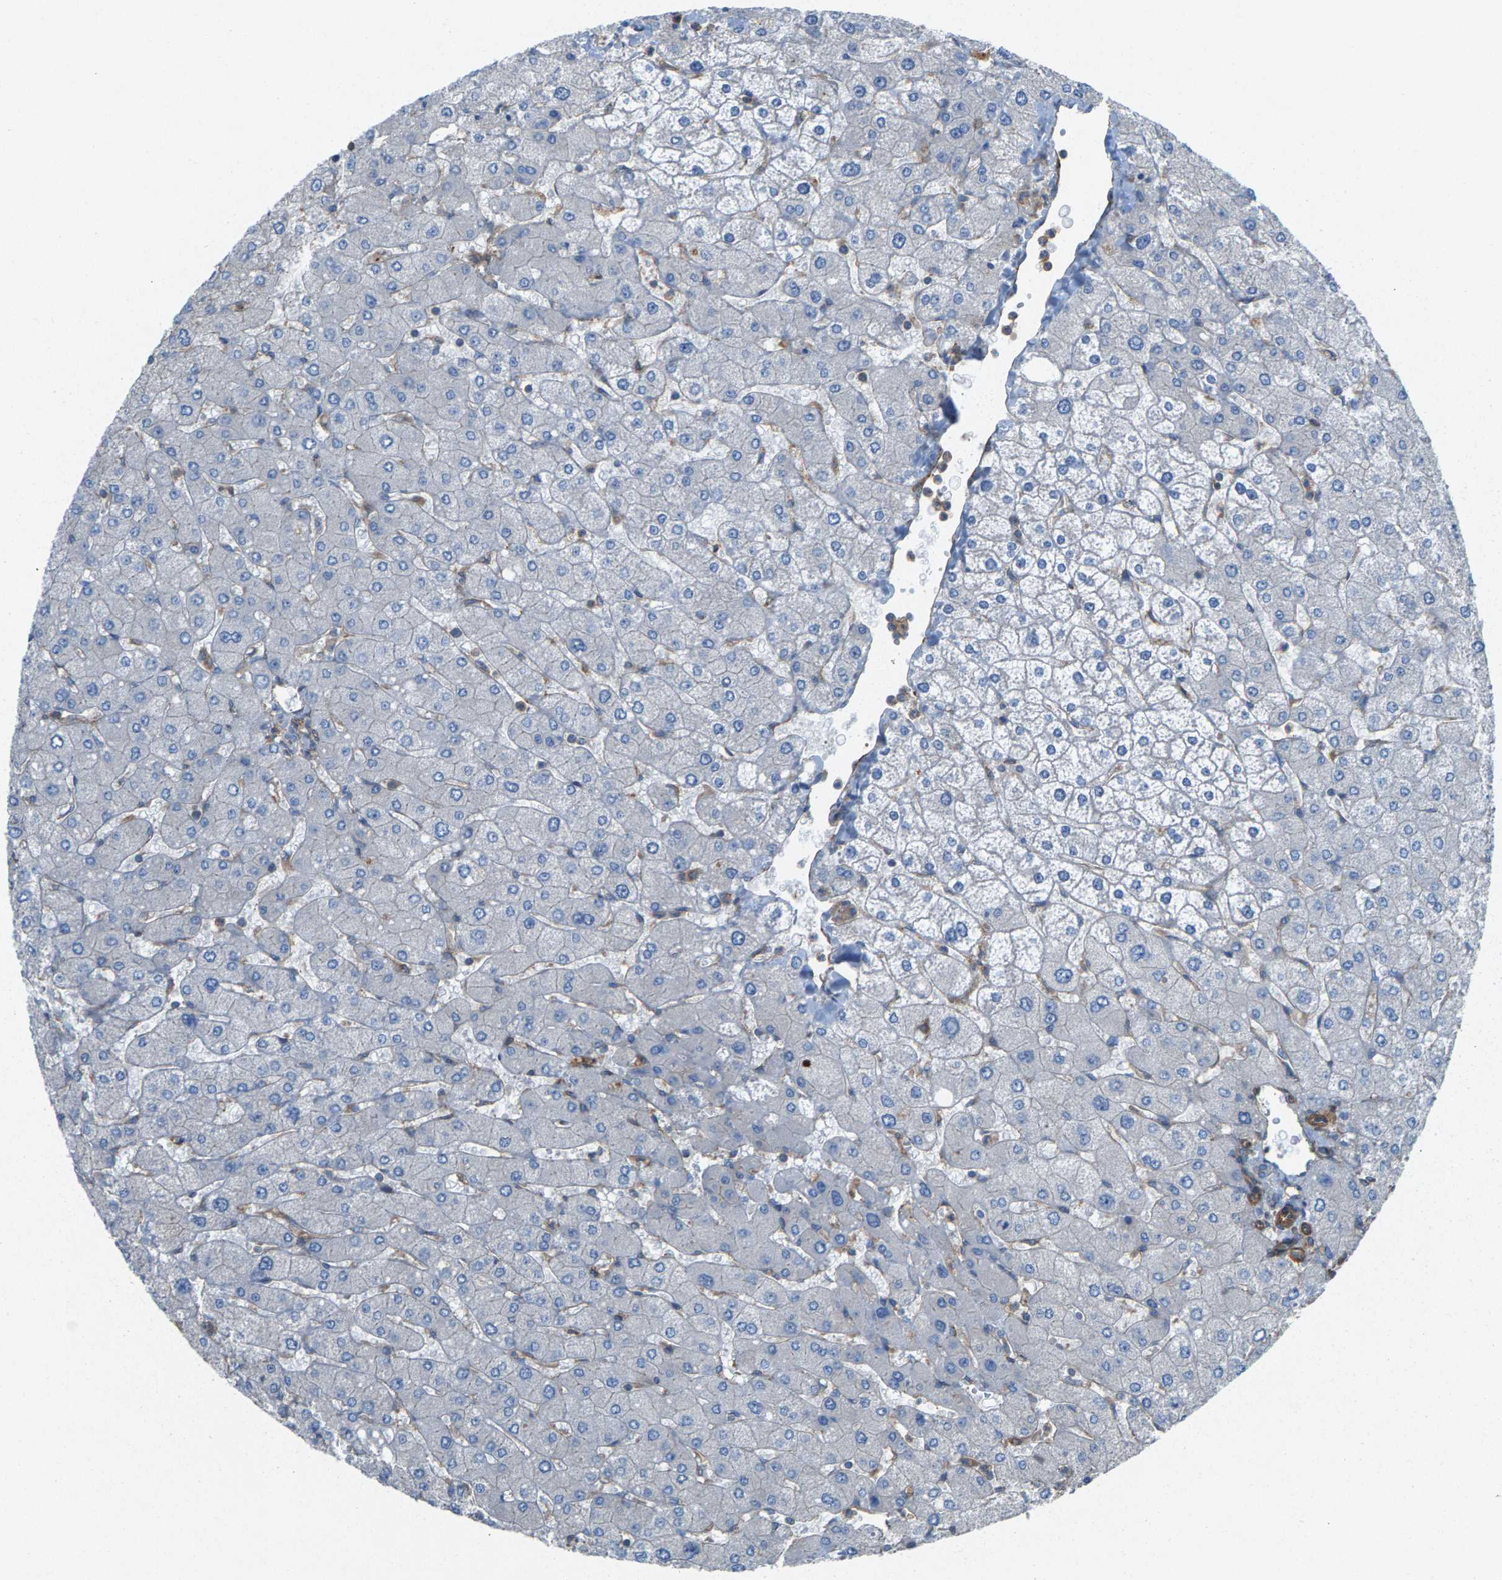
{"staining": {"intensity": "negative", "quantity": "none", "location": "none"}, "tissue": "liver", "cell_type": "Cholangiocytes", "image_type": "normal", "snomed": [{"axis": "morphology", "description": "Normal tissue, NOS"}, {"axis": "topography", "description": "Liver"}], "caption": "Immunohistochemistry (IHC) histopathology image of benign liver: liver stained with DAB demonstrates no significant protein staining in cholangiocytes. (DAB (3,3'-diaminobenzidine) IHC visualized using brightfield microscopy, high magnification).", "gene": "PDCL", "patient": {"sex": "male", "age": 55}}